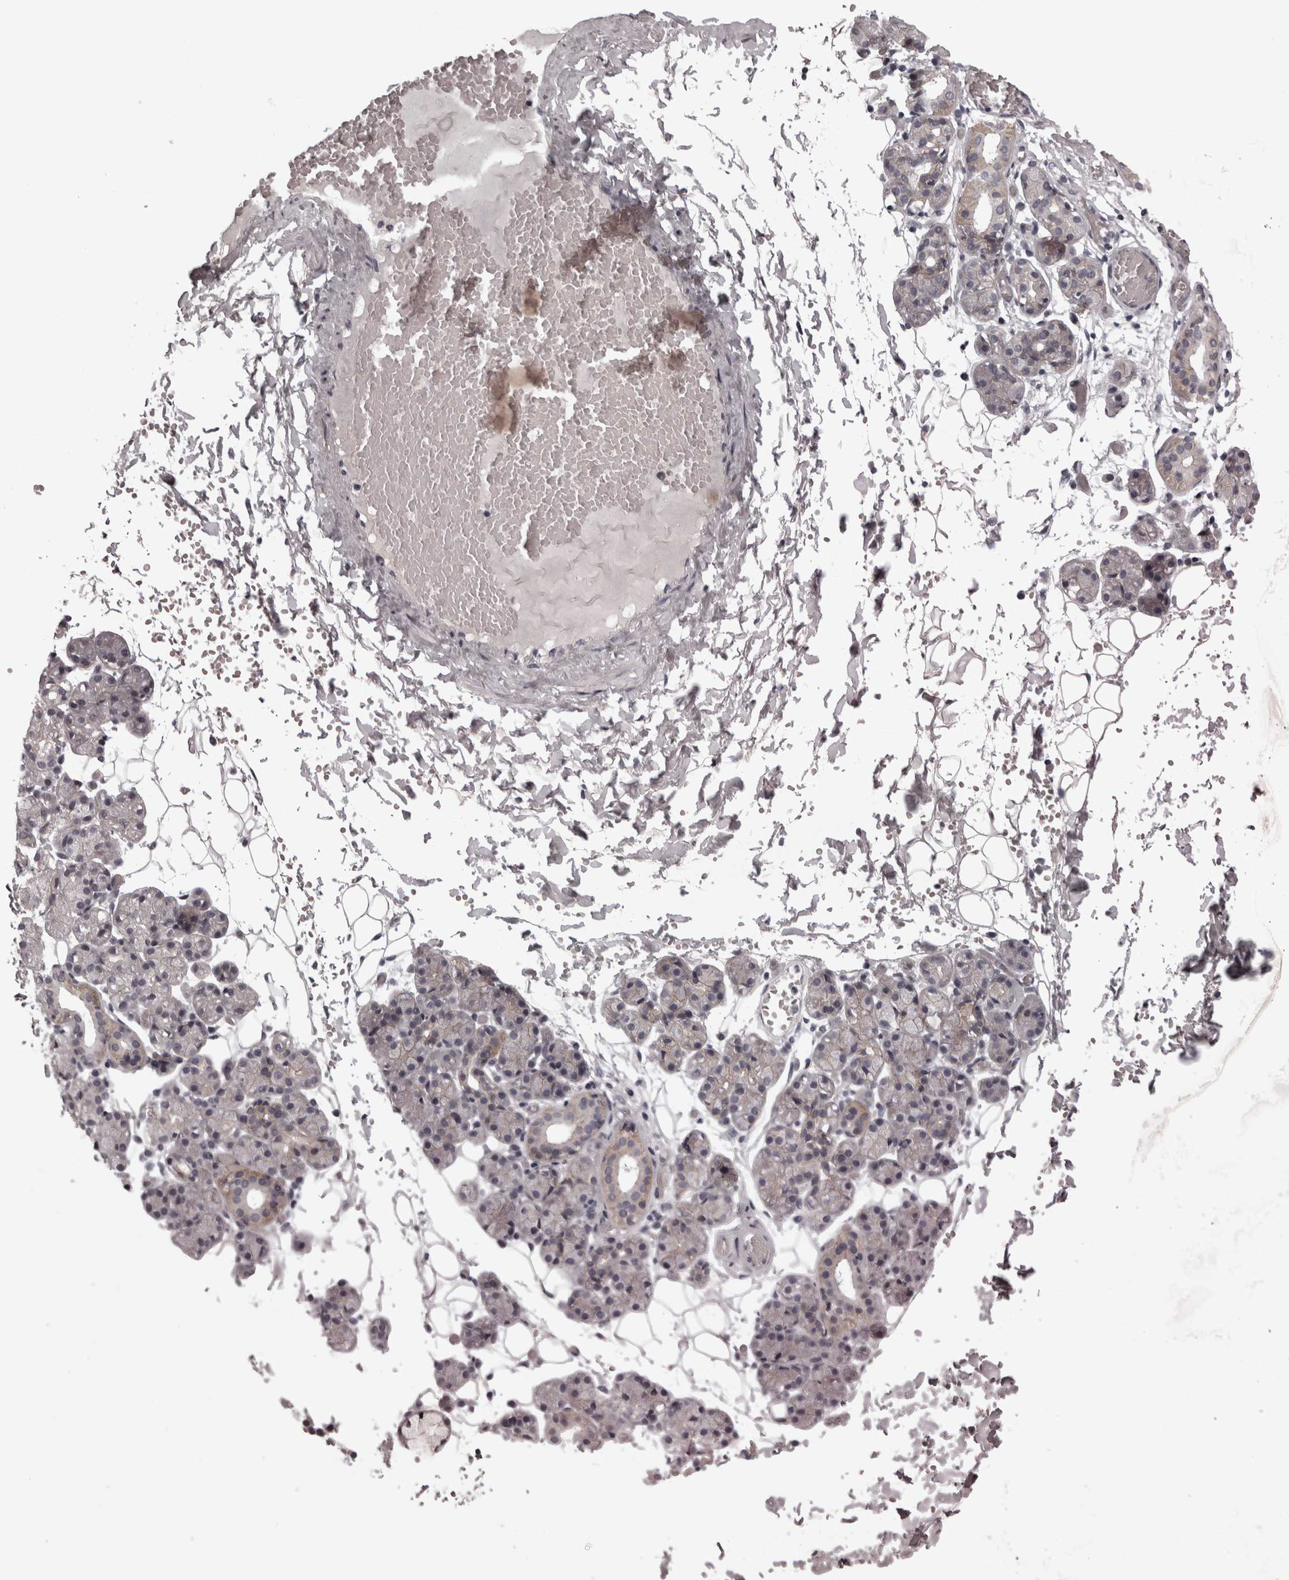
{"staining": {"intensity": "weak", "quantity": "25%-75%", "location": "cytoplasmic/membranous"}, "tissue": "salivary gland", "cell_type": "Glandular cells", "image_type": "normal", "snomed": [{"axis": "morphology", "description": "Normal tissue, NOS"}, {"axis": "topography", "description": "Salivary gland"}], "caption": "Salivary gland stained for a protein exhibits weak cytoplasmic/membranous positivity in glandular cells.", "gene": "PCDH17", "patient": {"sex": "male", "age": 63}}